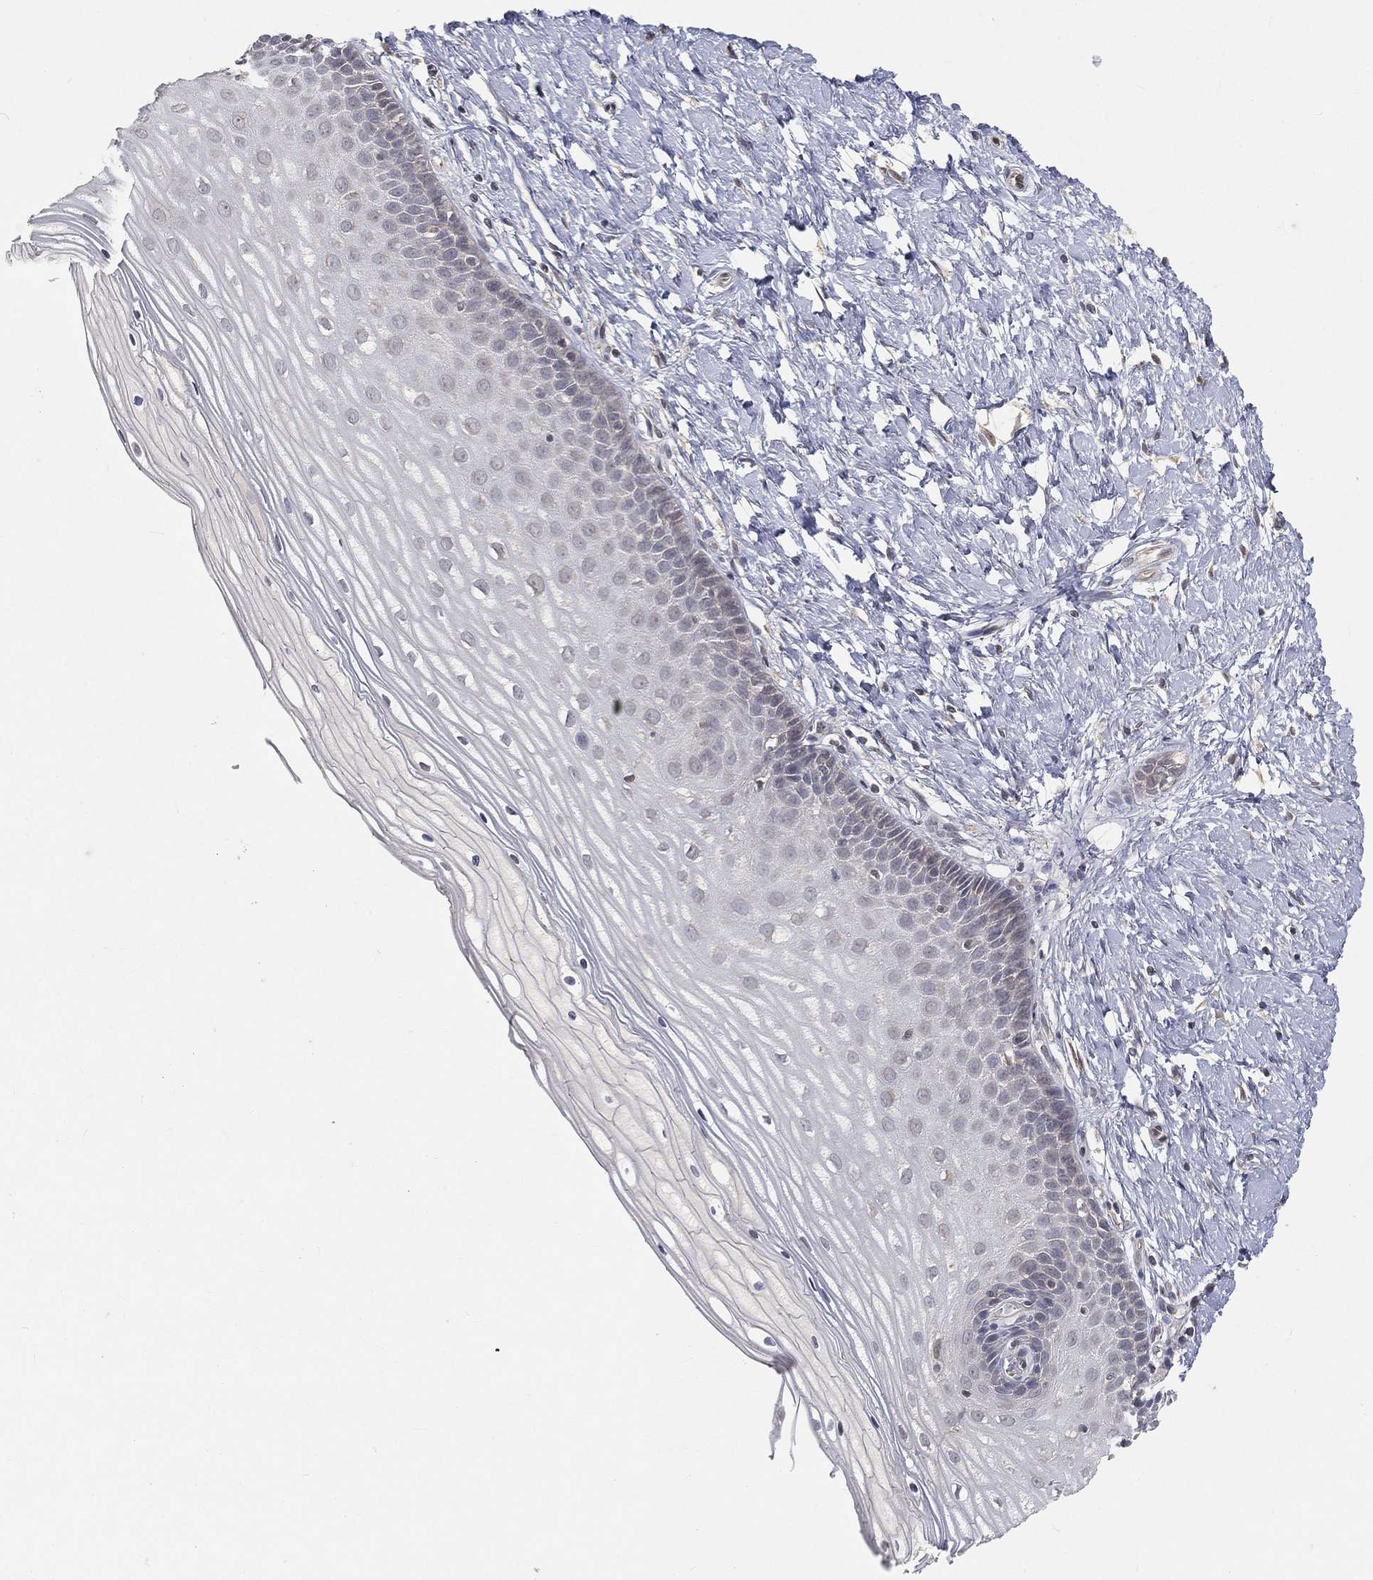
{"staining": {"intensity": "weak", "quantity": "<25%", "location": "cytoplasmic/membranous"}, "tissue": "cervix", "cell_type": "Glandular cells", "image_type": "normal", "snomed": [{"axis": "morphology", "description": "Normal tissue, NOS"}, {"axis": "topography", "description": "Cervix"}], "caption": "A histopathology image of cervix stained for a protein exhibits no brown staining in glandular cells.", "gene": "MAPK1", "patient": {"sex": "female", "age": 37}}